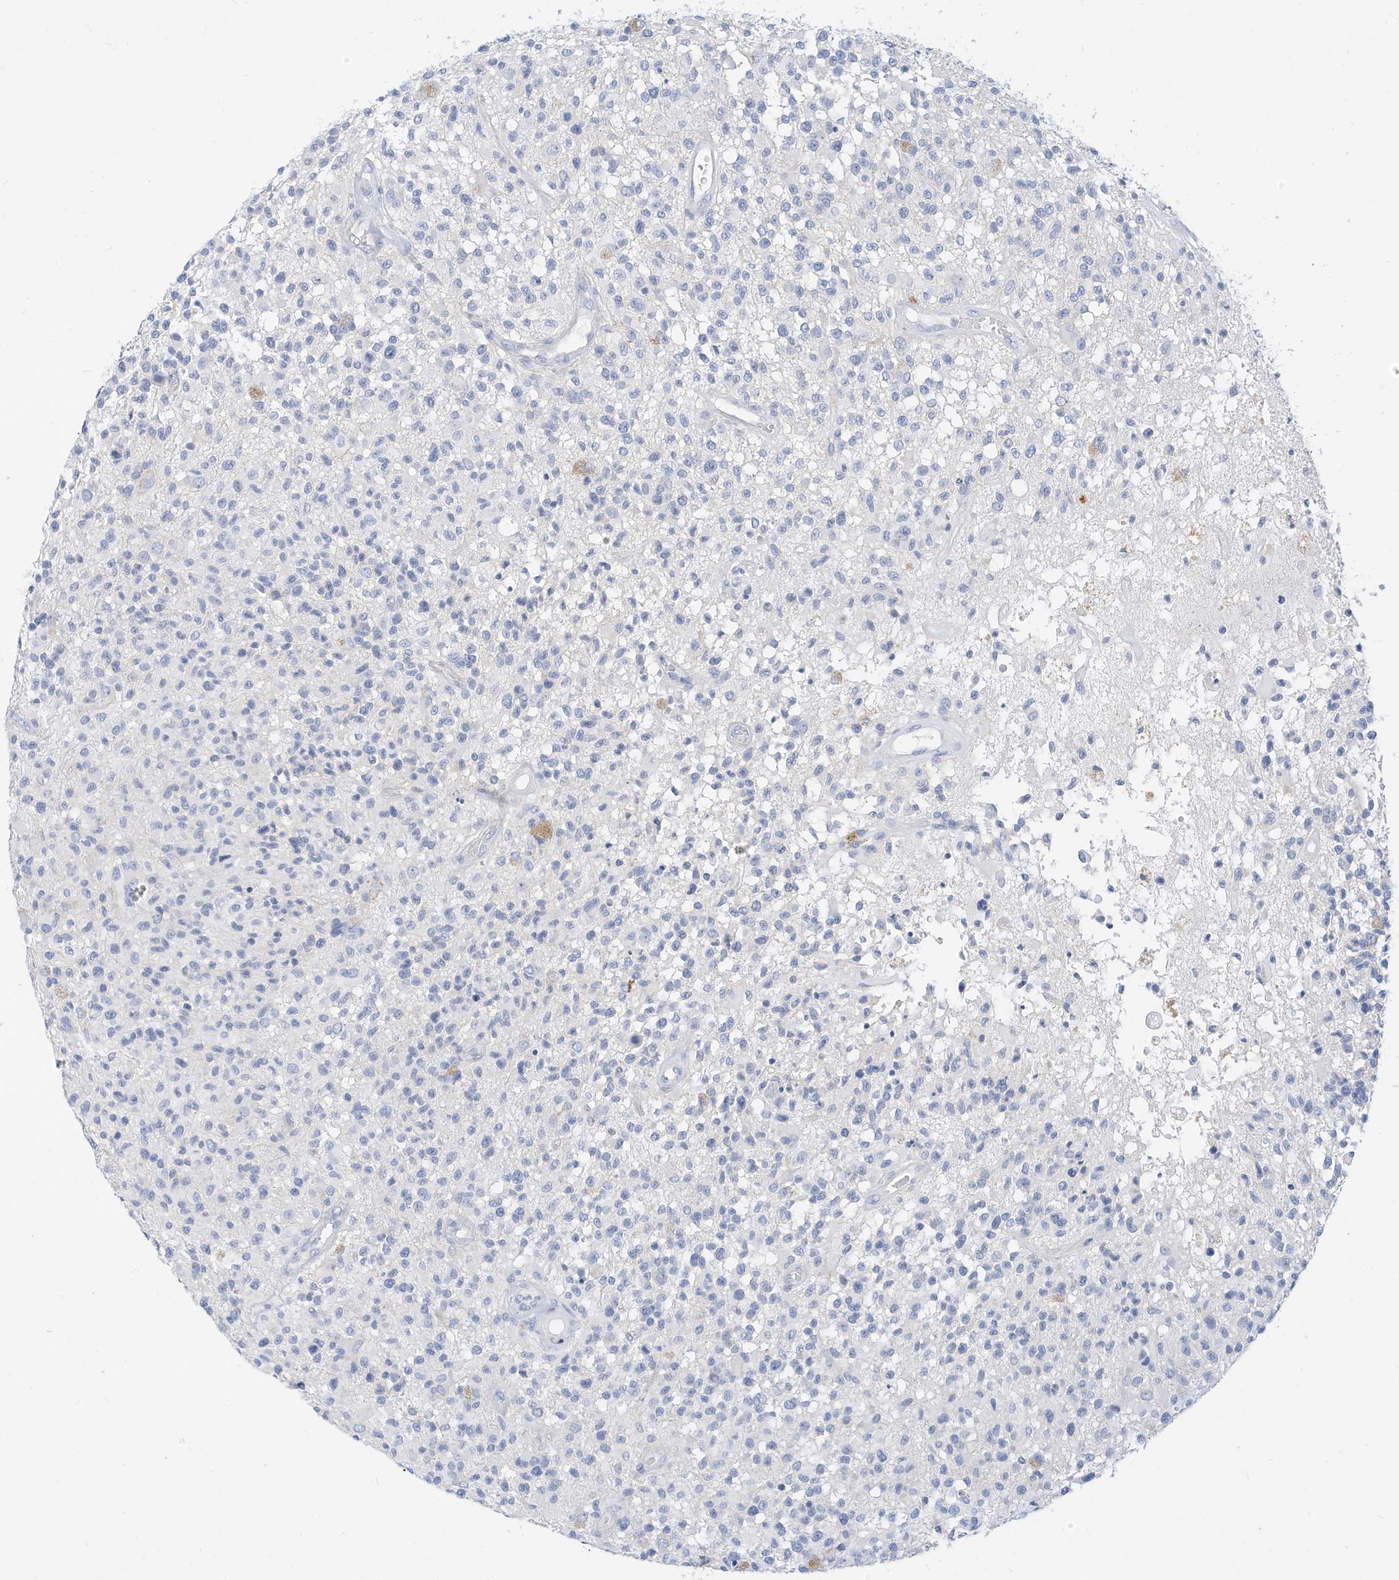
{"staining": {"intensity": "negative", "quantity": "none", "location": "none"}, "tissue": "glioma", "cell_type": "Tumor cells", "image_type": "cancer", "snomed": [{"axis": "morphology", "description": "Glioma, malignant, High grade"}, {"axis": "morphology", "description": "Glioblastoma, NOS"}, {"axis": "topography", "description": "Brain"}], "caption": "This is an immunohistochemistry micrograph of human glioblastoma. There is no staining in tumor cells.", "gene": "SPOCD1", "patient": {"sex": "male", "age": 60}}